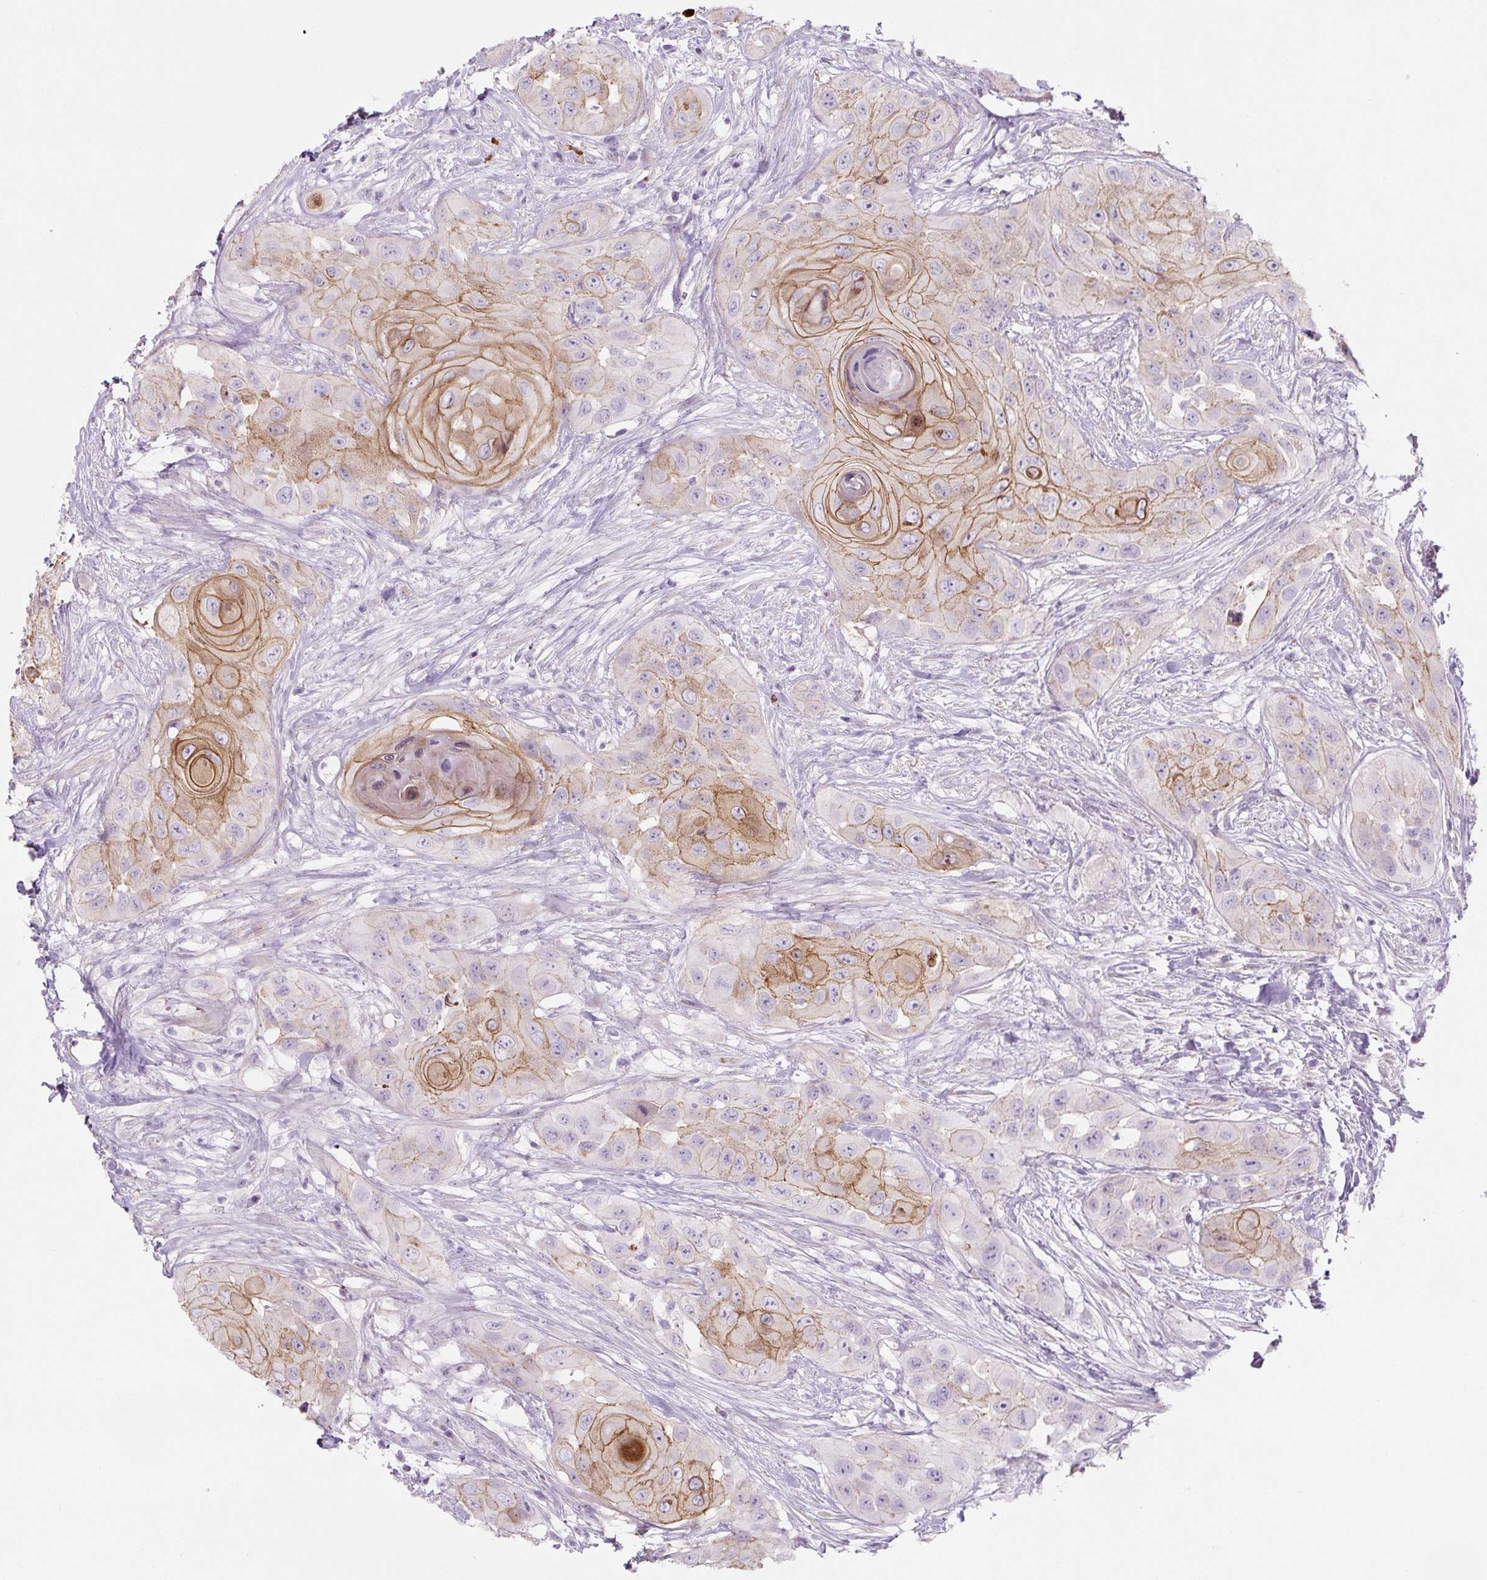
{"staining": {"intensity": "moderate", "quantity": "25%-75%", "location": "cytoplasmic/membranous"}, "tissue": "head and neck cancer", "cell_type": "Tumor cells", "image_type": "cancer", "snomed": [{"axis": "morphology", "description": "Squamous cell carcinoma, NOS"}, {"axis": "topography", "description": "Head-Neck"}], "caption": "This image shows immunohistochemistry (IHC) staining of head and neck squamous cell carcinoma, with medium moderate cytoplasmic/membranous staining in about 25%-75% of tumor cells.", "gene": "PRM1", "patient": {"sex": "male", "age": 83}}